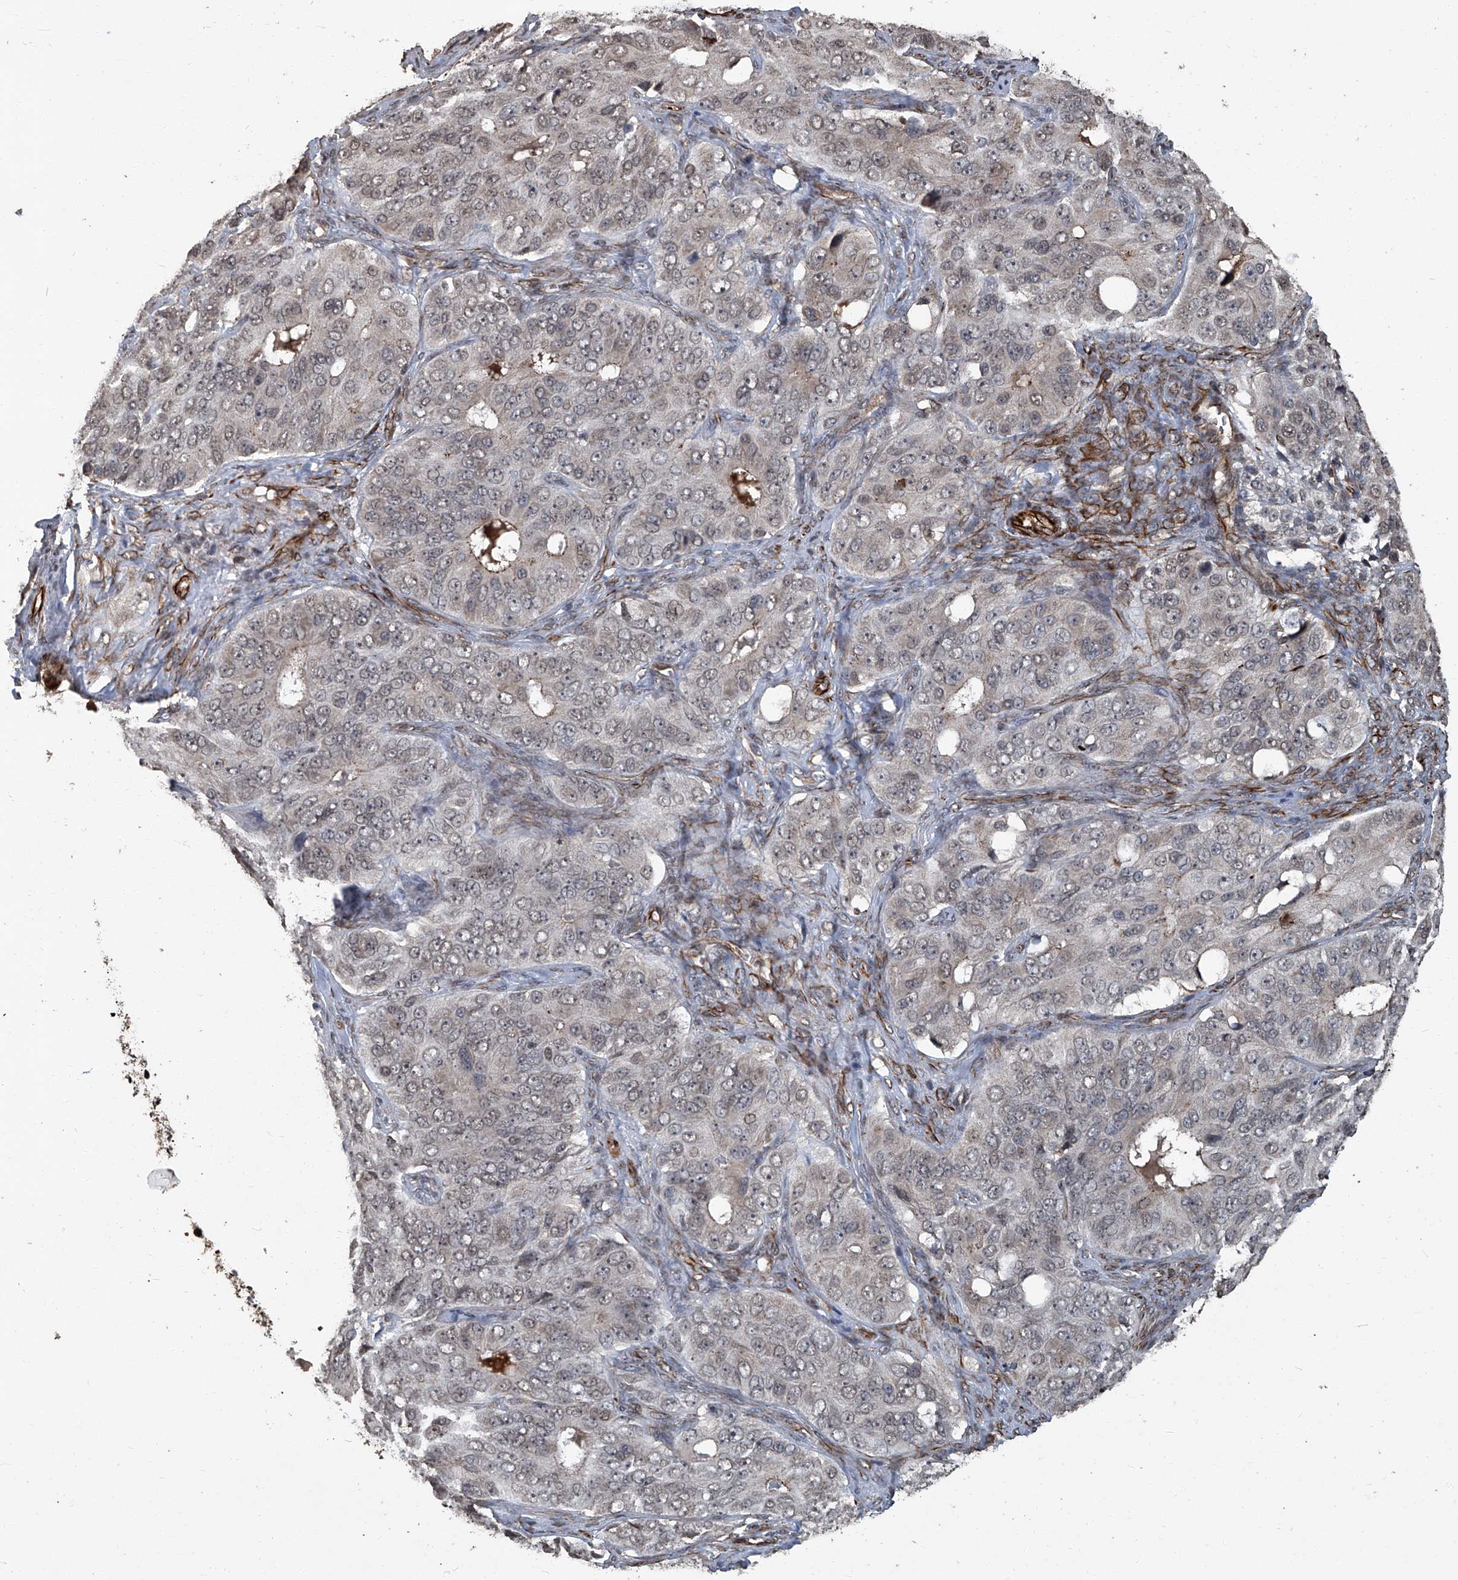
{"staining": {"intensity": "negative", "quantity": "none", "location": "none"}, "tissue": "ovarian cancer", "cell_type": "Tumor cells", "image_type": "cancer", "snomed": [{"axis": "morphology", "description": "Carcinoma, endometroid"}, {"axis": "topography", "description": "Ovary"}], "caption": "Immunohistochemical staining of human ovarian endometroid carcinoma displays no significant positivity in tumor cells.", "gene": "GPR132", "patient": {"sex": "female", "age": 51}}